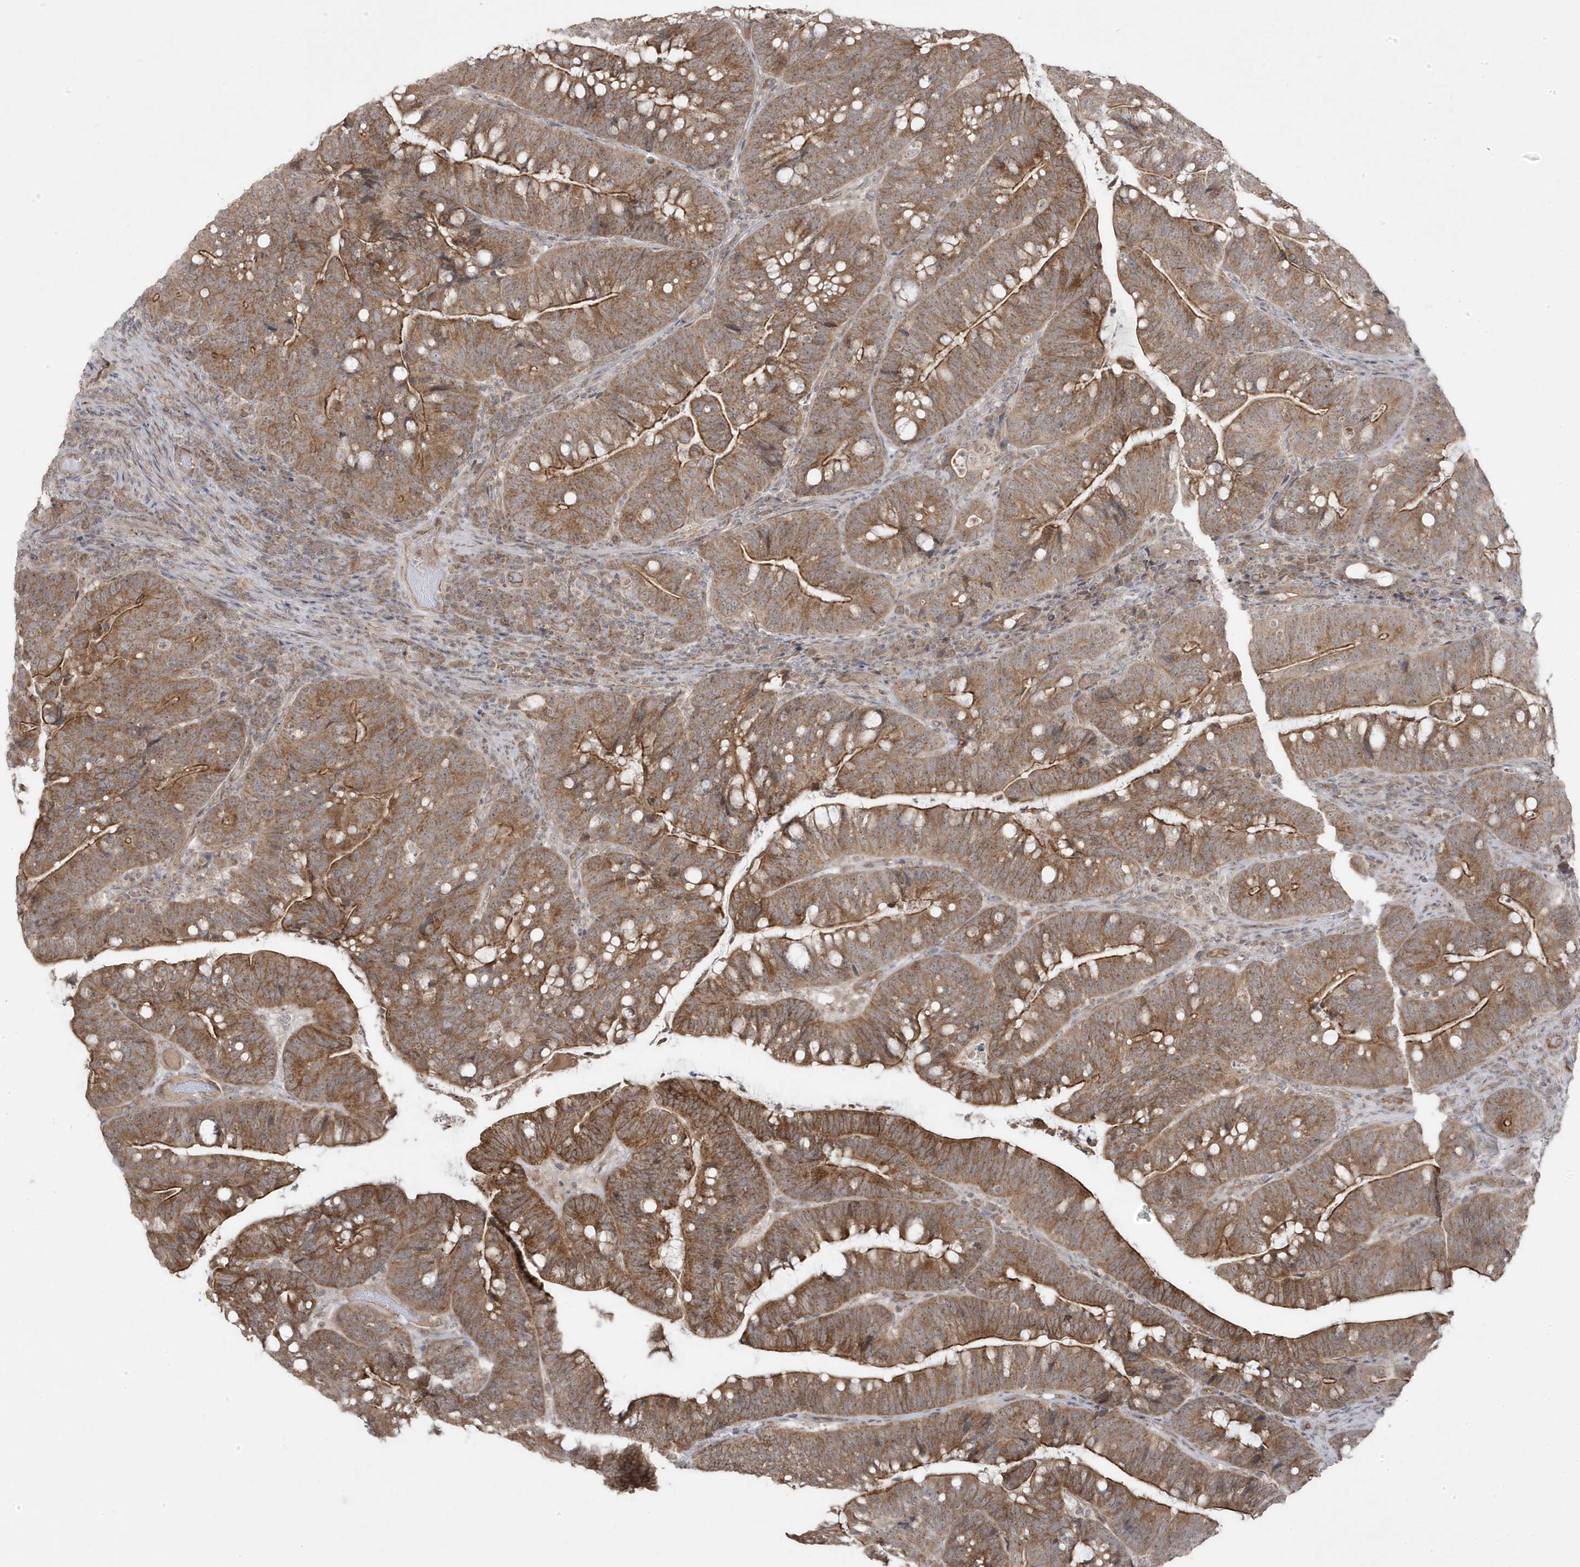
{"staining": {"intensity": "moderate", "quantity": ">75%", "location": "cytoplasmic/membranous"}, "tissue": "colorectal cancer", "cell_type": "Tumor cells", "image_type": "cancer", "snomed": [{"axis": "morphology", "description": "Adenocarcinoma, NOS"}, {"axis": "topography", "description": "Colon"}], "caption": "Protein expression by immunohistochemistry (IHC) displays moderate cytoplasmic/membranous expression in approximately >75% of tumor cells in adenocarcinoma (colorectal).", "gene": "DNAJC12", "patient": {"sex": "female", "age": 66}}